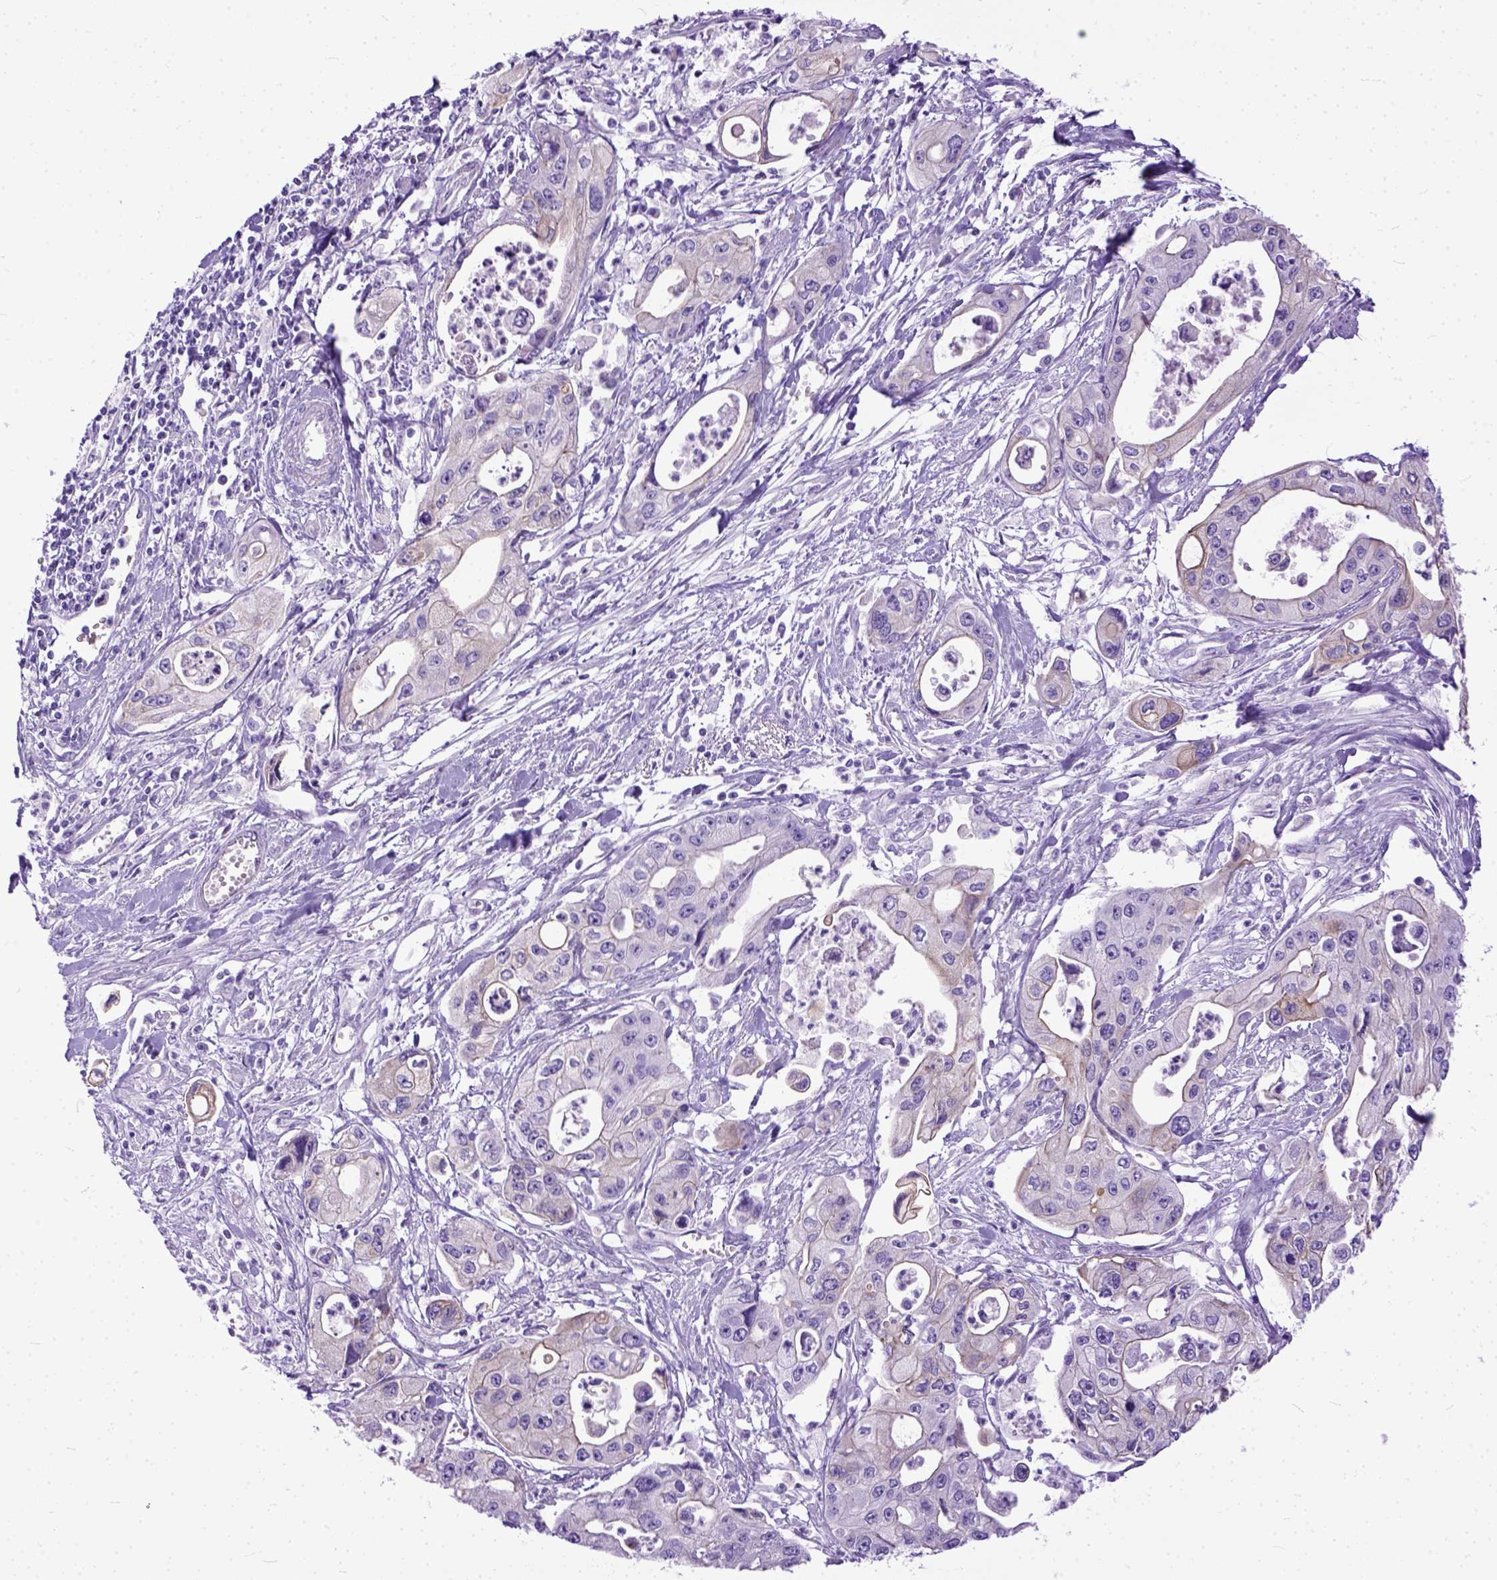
{"staining": {"intensity": "negative", "quantity": "none", "location": "none"}, "tissue": "pancreatic cancer", "cell_type": "Tumor cells", "image_type": "cancer", "snomed": [{"axis": "morphology", "description": "Adenocarcinoma, NOS"}, {"axis": "topography", "description": "Pancreas"}], "caption": "Protein analysis of pancreatic cancer (adenocarcinoma) exhibits no significant expression in tumor cells.", "gene": "PPL", "patient": {"sex": "male", "age": 70}}